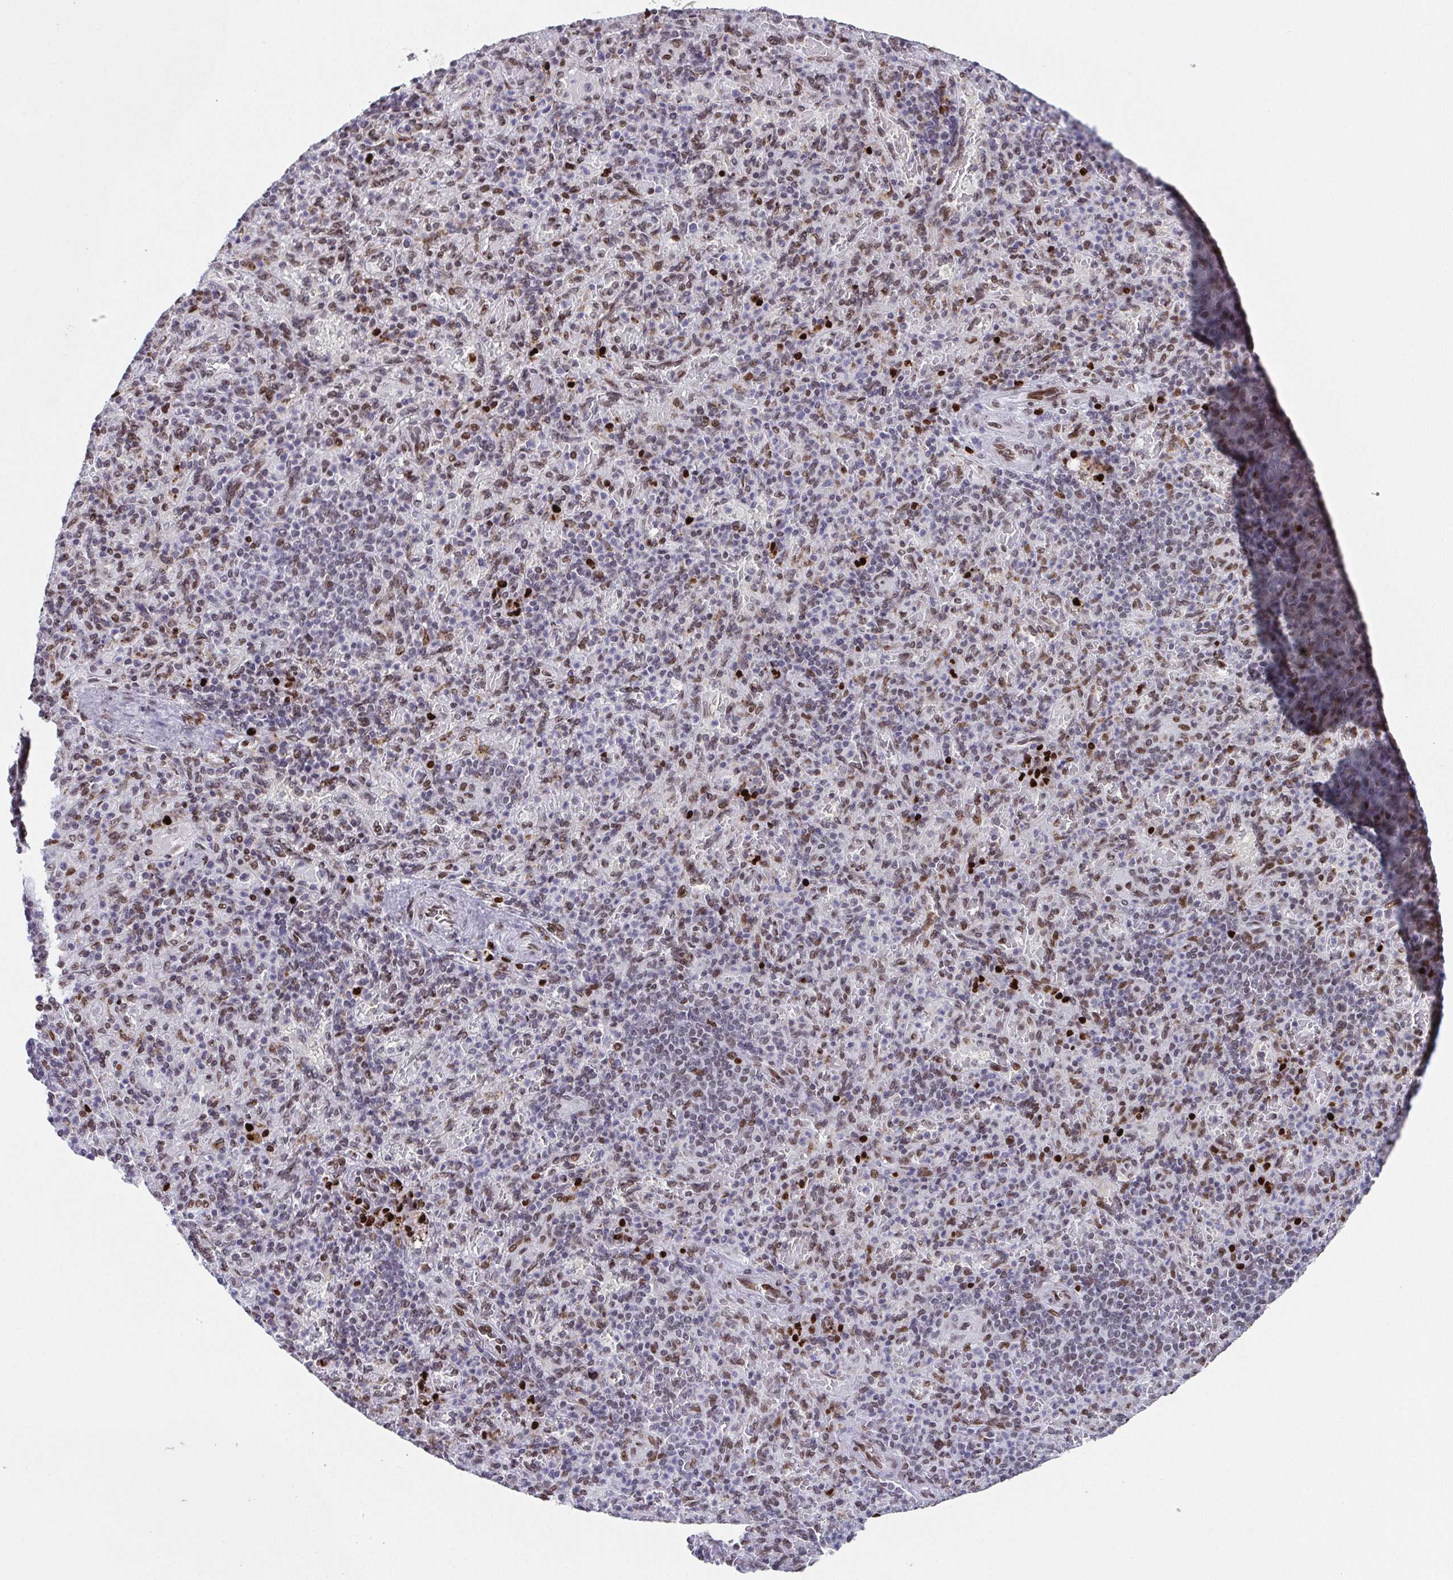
{"staining": {"intensity": "moderate", "quantity": "<25%", "location": "nuclear"}, "tissue": "spleen", "cell_type": "Cells in red pulp", "image_type": "normal", "snomed": [{"axis": "morphology", "description": "Normal tissue, NOS"}, {"axis": "topography", "description": "Spleen"}], "caption": "DAB immunohistochemical staining of benign human spleen shows moderate nuclear protein expression in about <25% of cells in red pulp. The protein is shown in brown color, while the nuclei are stained blue.", "gene": "RB1", "patient": {"sex": "female", "age": 74}}